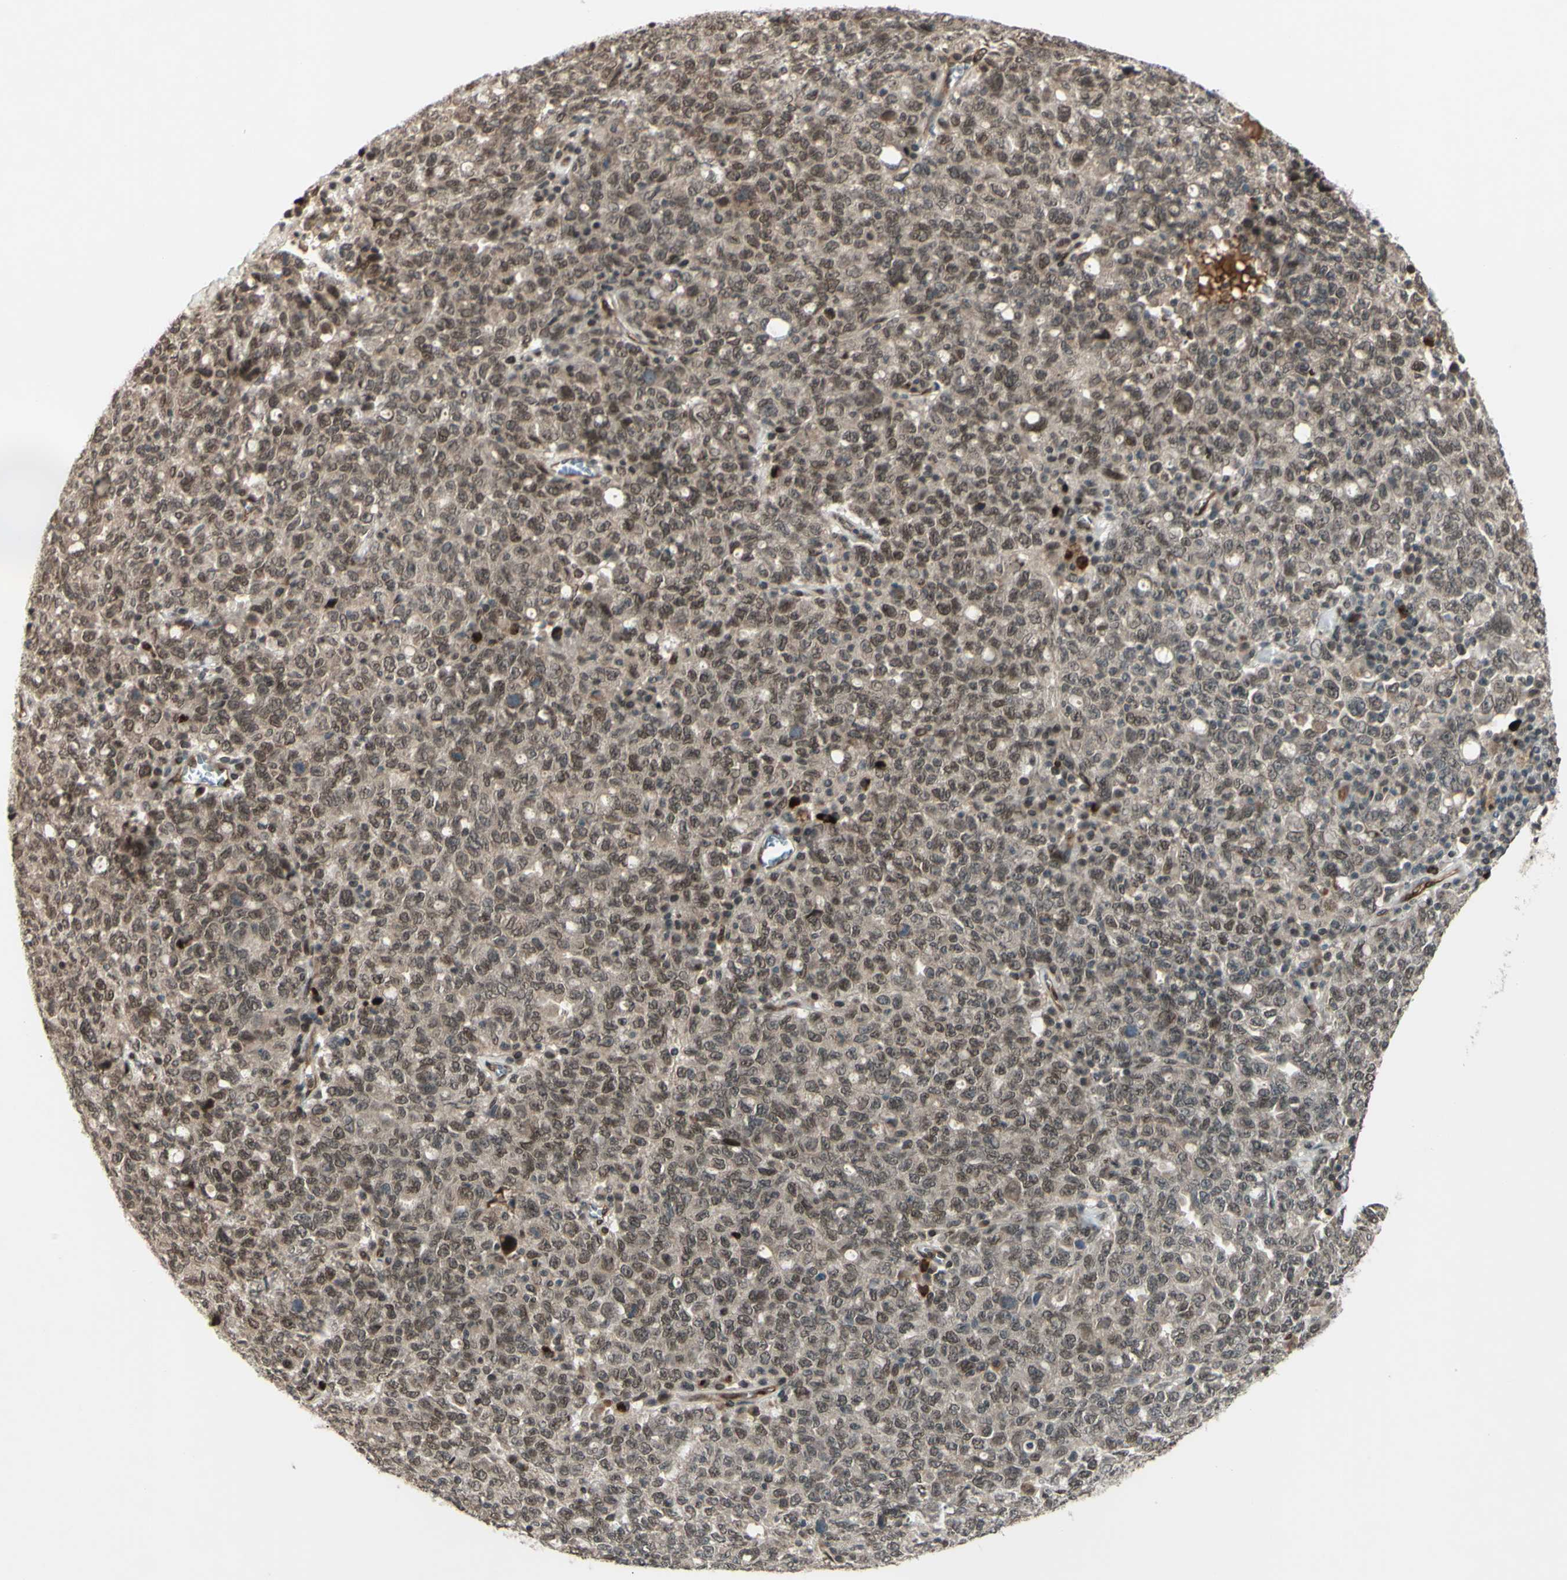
{"staining": {"intensity": "weak", "quantity": ">75%", "location": "cytoplasmic/membranous,nuclear"}, "tissue": "ovarian cancer", "cell_type": "Tumor cells", "image_type": "cancer", "snomed": [{"axis": "morphology", "description": "Carcinoma, endometroid"}, {"axis": "topography", "description": "Ovary"}], "caption": "Human endometroid carcinoma (ovarian) stained with a brown dye exhibits weak cytoplasmic/membranous and nuclear positive staining in approximately >75% of tumor cells.", "gene": "MLF2", "patient": {"sex": "female", "age": 62}}